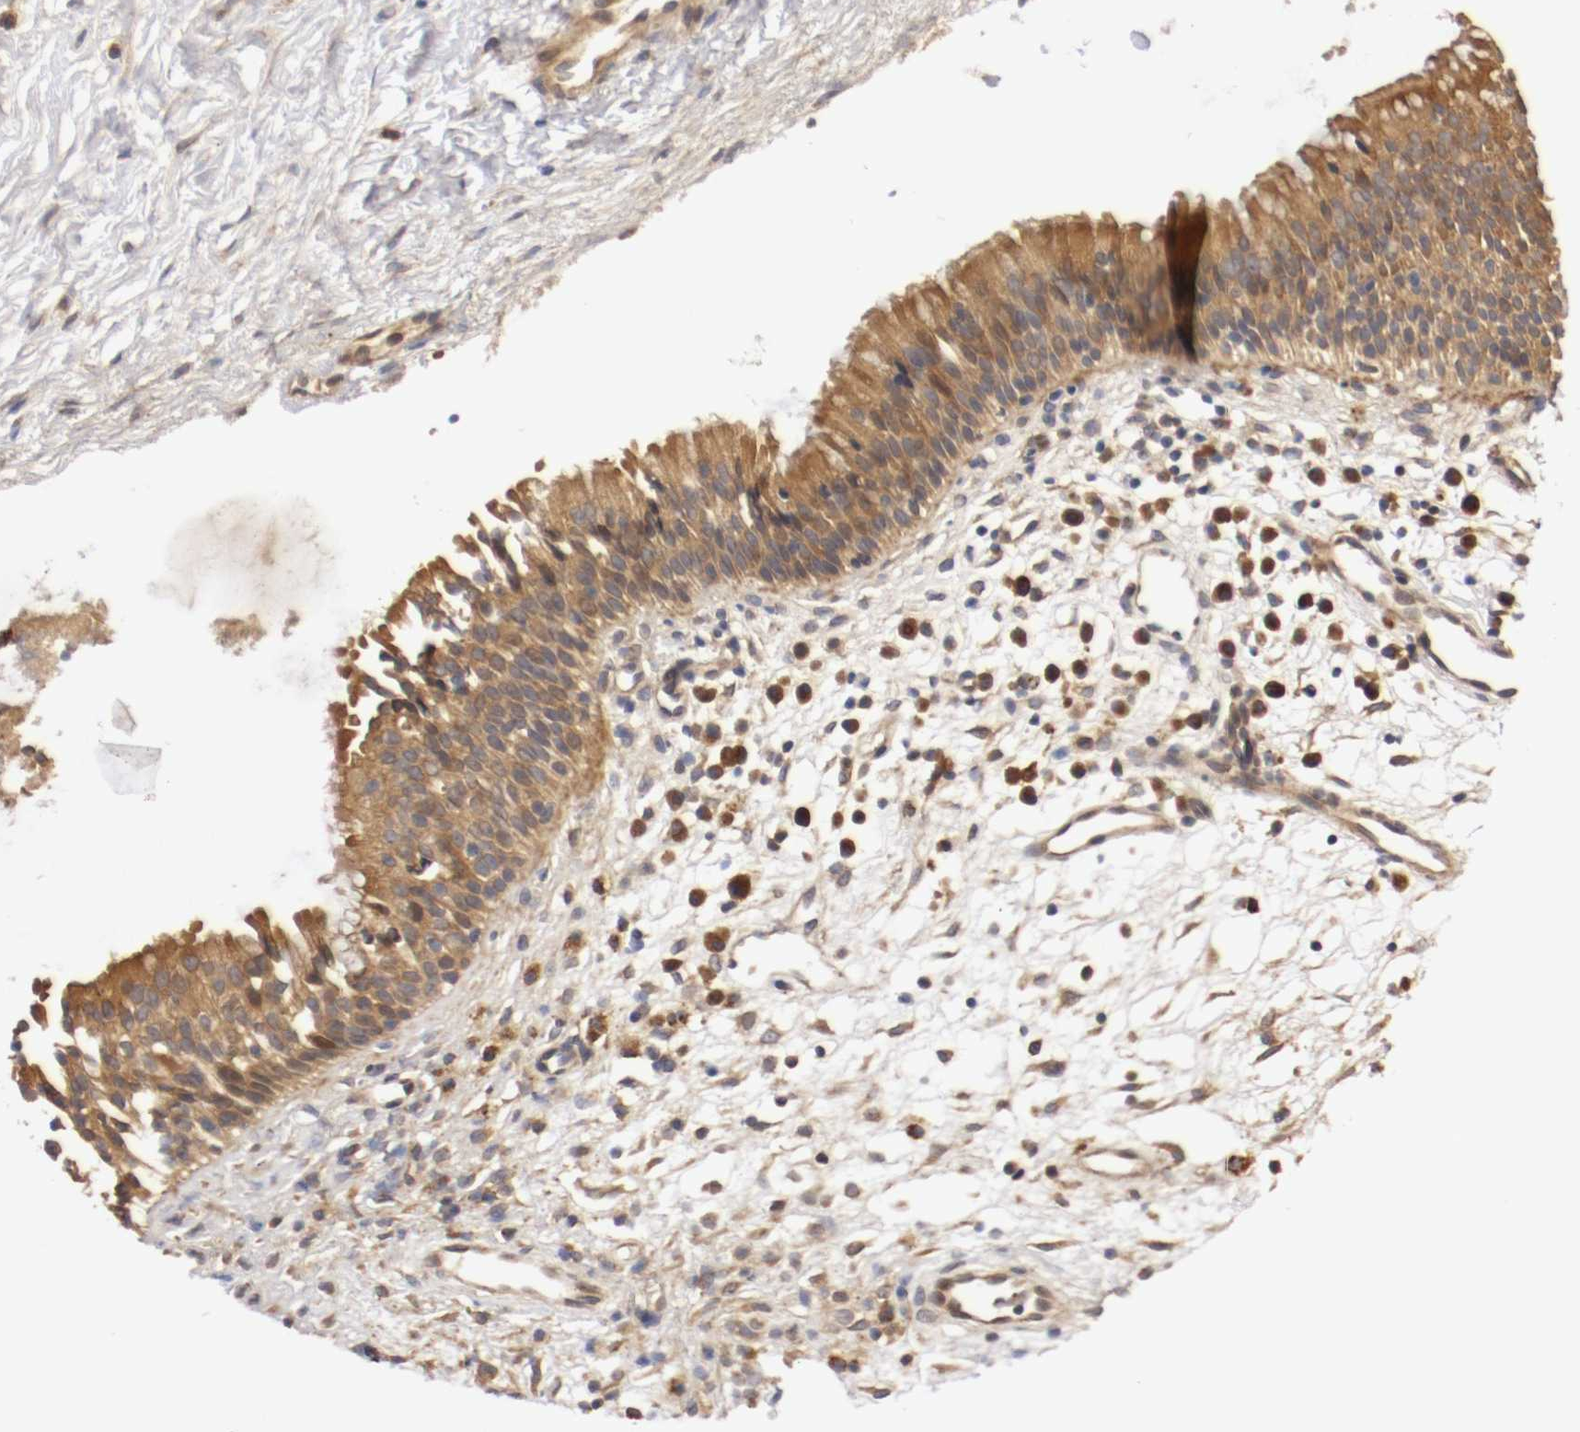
{"staining": {"intensity": "strong", "quantity": ">75%", "location": "cytoplasmic/membranous"}, "tissue": "nasopharynx", "cell_type": "Respiratory epithelial cells", "image_type": "normal", "snomed": [{"axis": "morphology", "description": "Normal tissue, NOS"}, {"axis": "topography", "description": "Nasopharynx"}], "caption": "Immunohistochemistry photomicrograph of unremarkable nasopharynx stained for a protein (brown), which exhibits high levels of strong cytoplasmic/membranous expression in approximately >75% of respiratory epithelial cells.", "gene": "VEZT", "patient": {"sex": "male", "age": 21}}